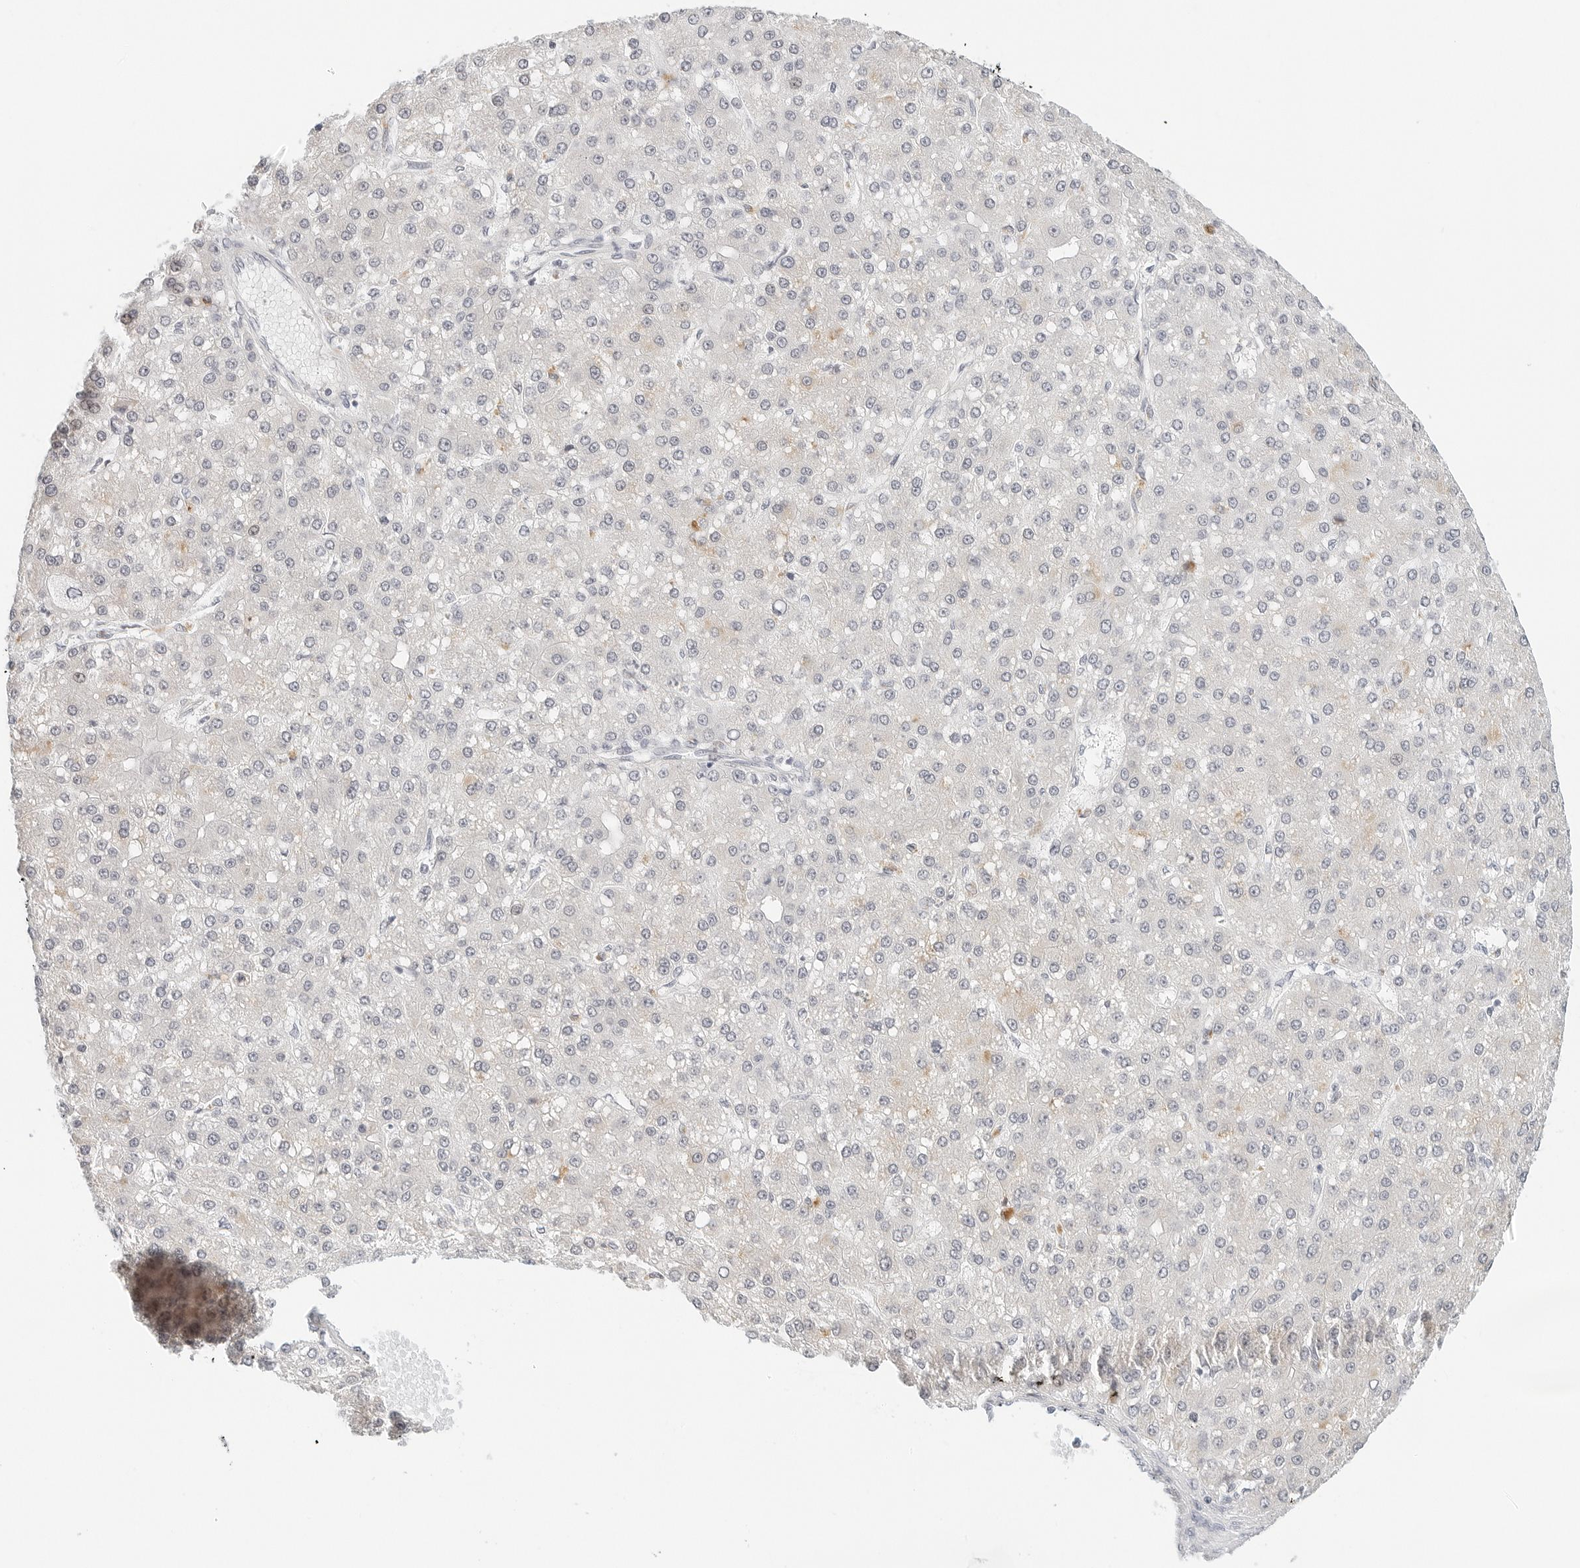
{"staining": {"intensity": "negative", "quantity": "none", "location": "none"}, "tissue": "liver cancer", "cell_type": "Tumor cells", "image_type": "cancer", "snomed": [{"axis": "morphology", "description": "Carcinoma, Hepatocellular, NOS"}, {"axis": "topography", "description": "Liver"}], "caption": "DAB (3,3'-diaminobenzidine) immunohistochemical staining of hepatocellular carcinoma (liver) displays no significant staining in tumor cells.", "gene": "PARP10", "patient": {"sex": "male", "age": 67}}